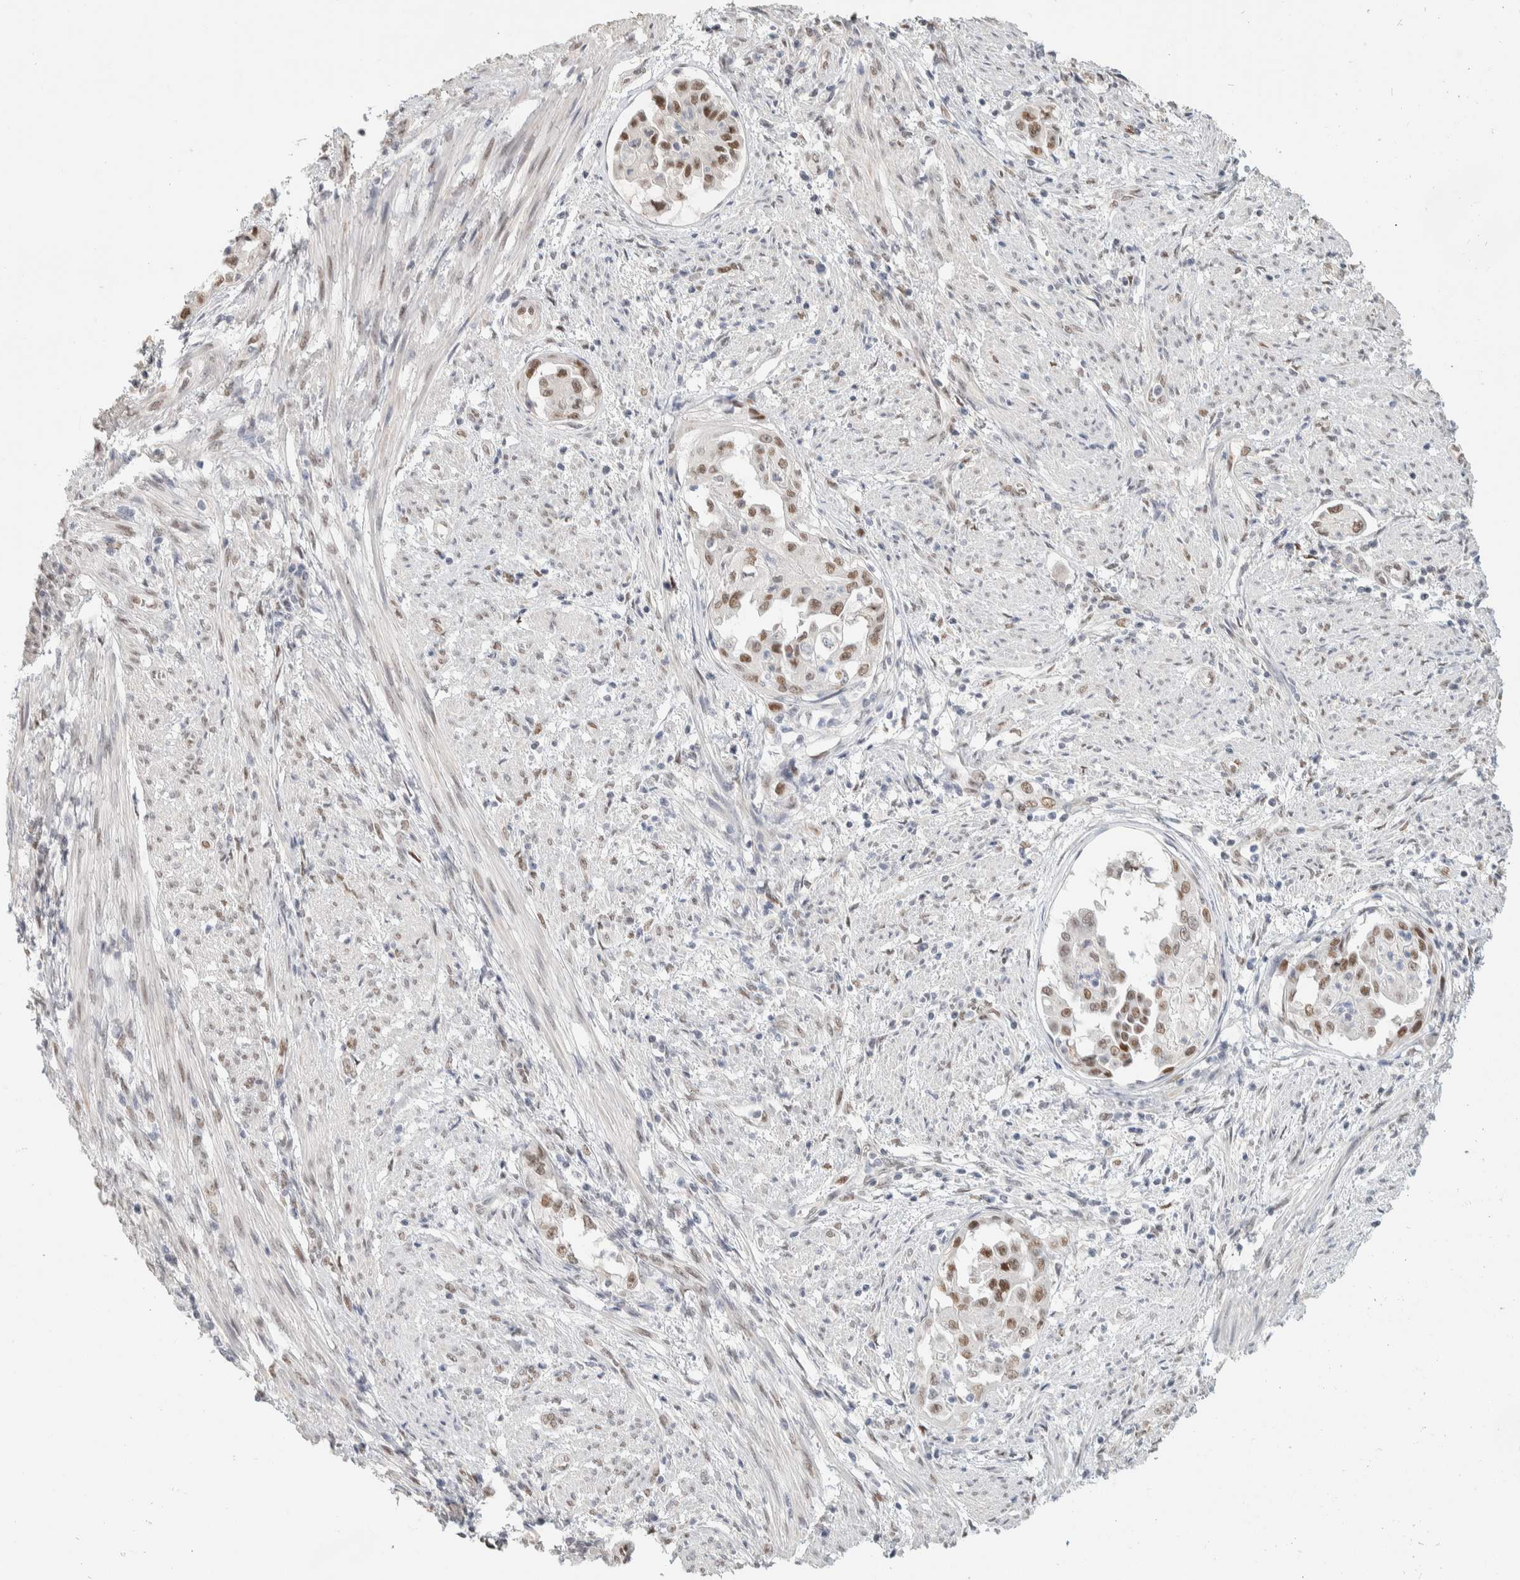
{"staining": {"intensity": "moderate", "quantity": ">75%", "location": "nuclear"}, "tissue": "endometrial cancer", "cell_type": "Tumor cells", "image_type": "cancer", "snomed": [{"axis": "morphology", "description": "Adenocarcinoma, NOS"}, {"axis": "topography", "description": "Endometrium"}], "caption": "Immunohistochemical staining of endometrial cancer (adenocarcinoma) shows medium levels of moderate nuclear protein positivity in about >75% of tumor cells.", "gene": "PUS7", "patient": {"sex": "female", "age": 85}}